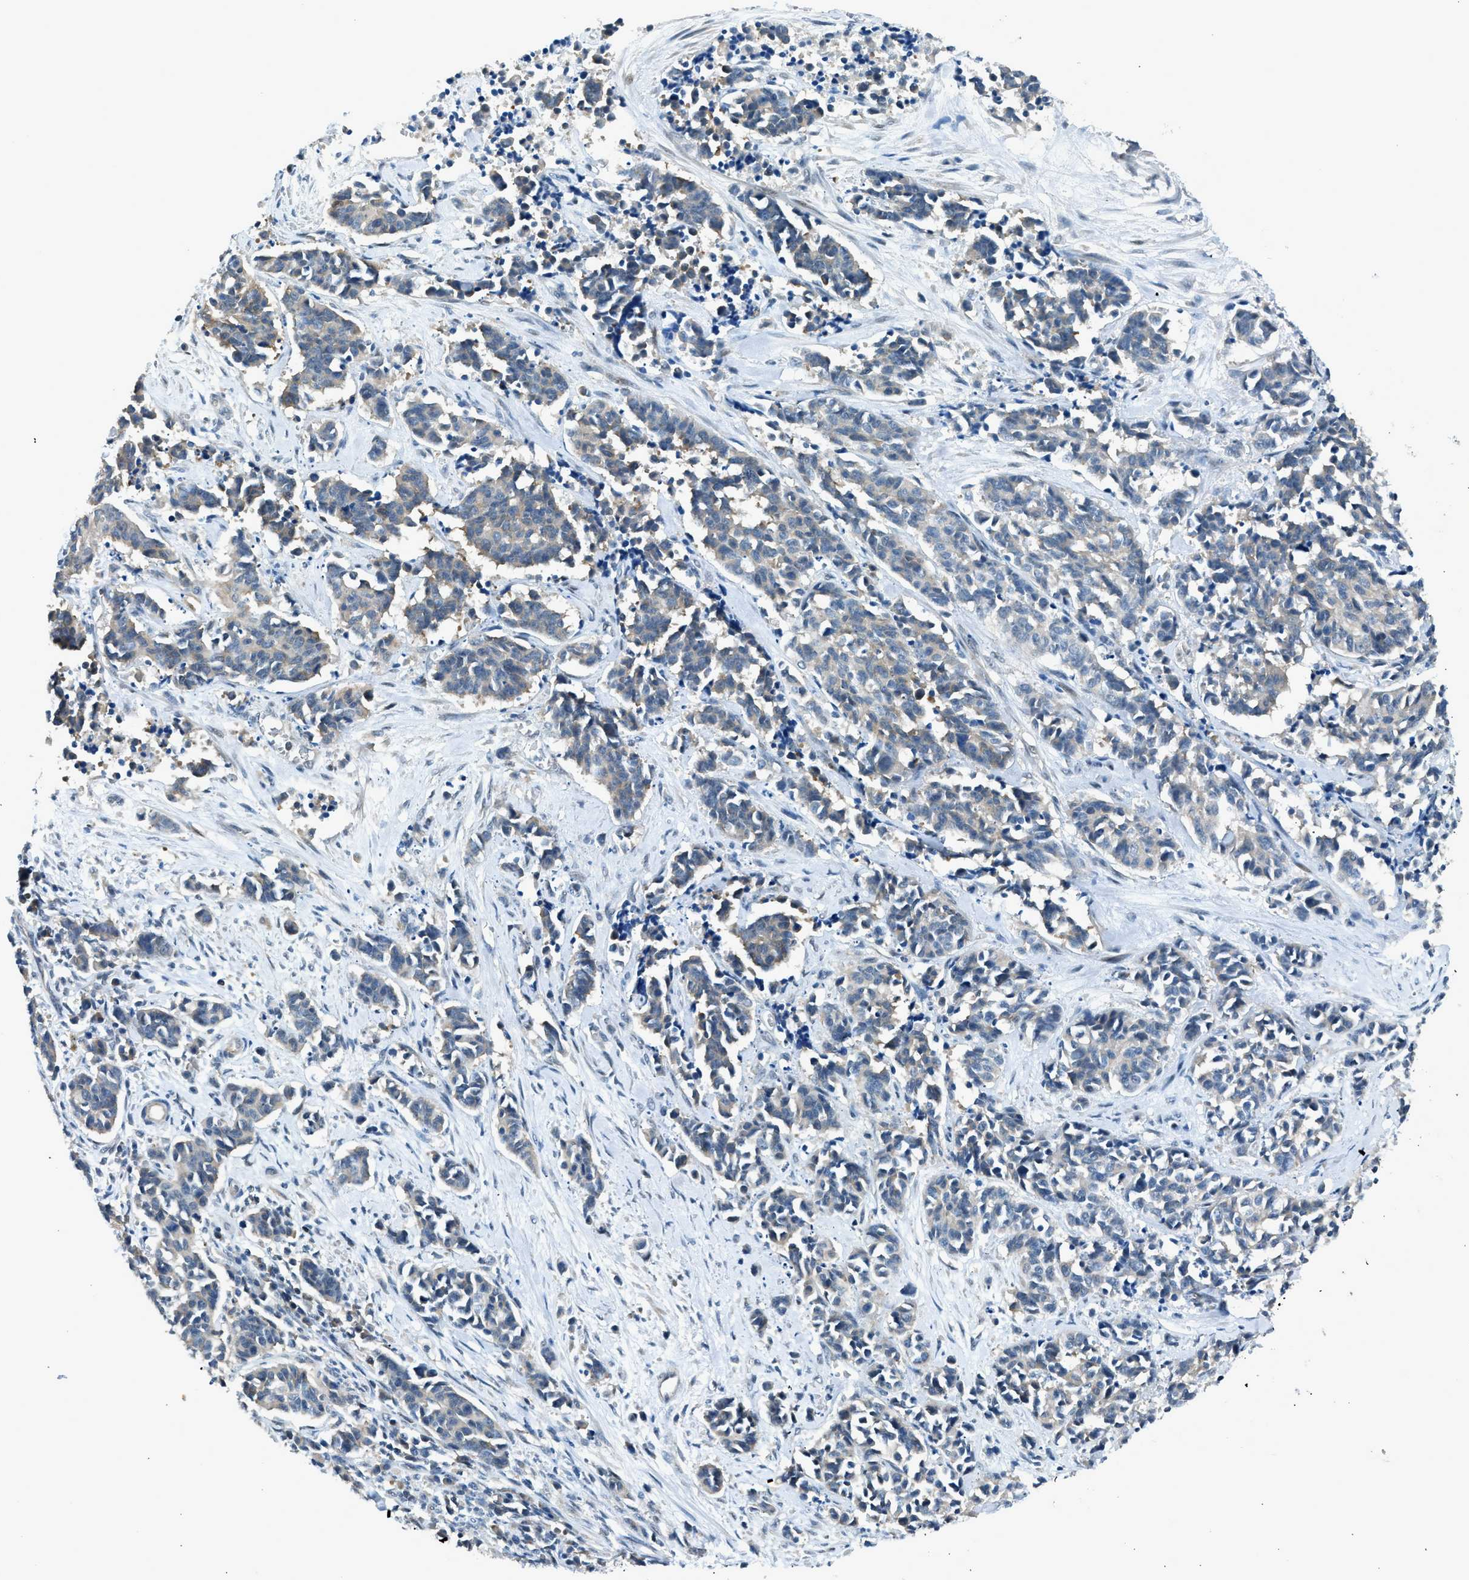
{"staining": {"intensity": "weak", "quantity": "<25%", "location": "cytoplasmic/membranous"}, "tissue": "cervical cancer", "cell_type": "Tumor cells", "image_type": "cancer", "snomed": [{"axis": "morphology", "description": "Squamous cell carcinoma, NOS"}, {"axis": "topography", "description": "Cervix"}], "caption": "Immunohistochemical staining of cervical cancer (squamous cell carcinoma) displays no significant expression in tumor cells. (Stains: DAB (3,3'-diaminobenzidine) IHC with hematoxylin counter stain, Microscopy: brightfield microscopy at high magnification).", "gene": "LMLN", "patient": {"sex": "female", "age": 35}}